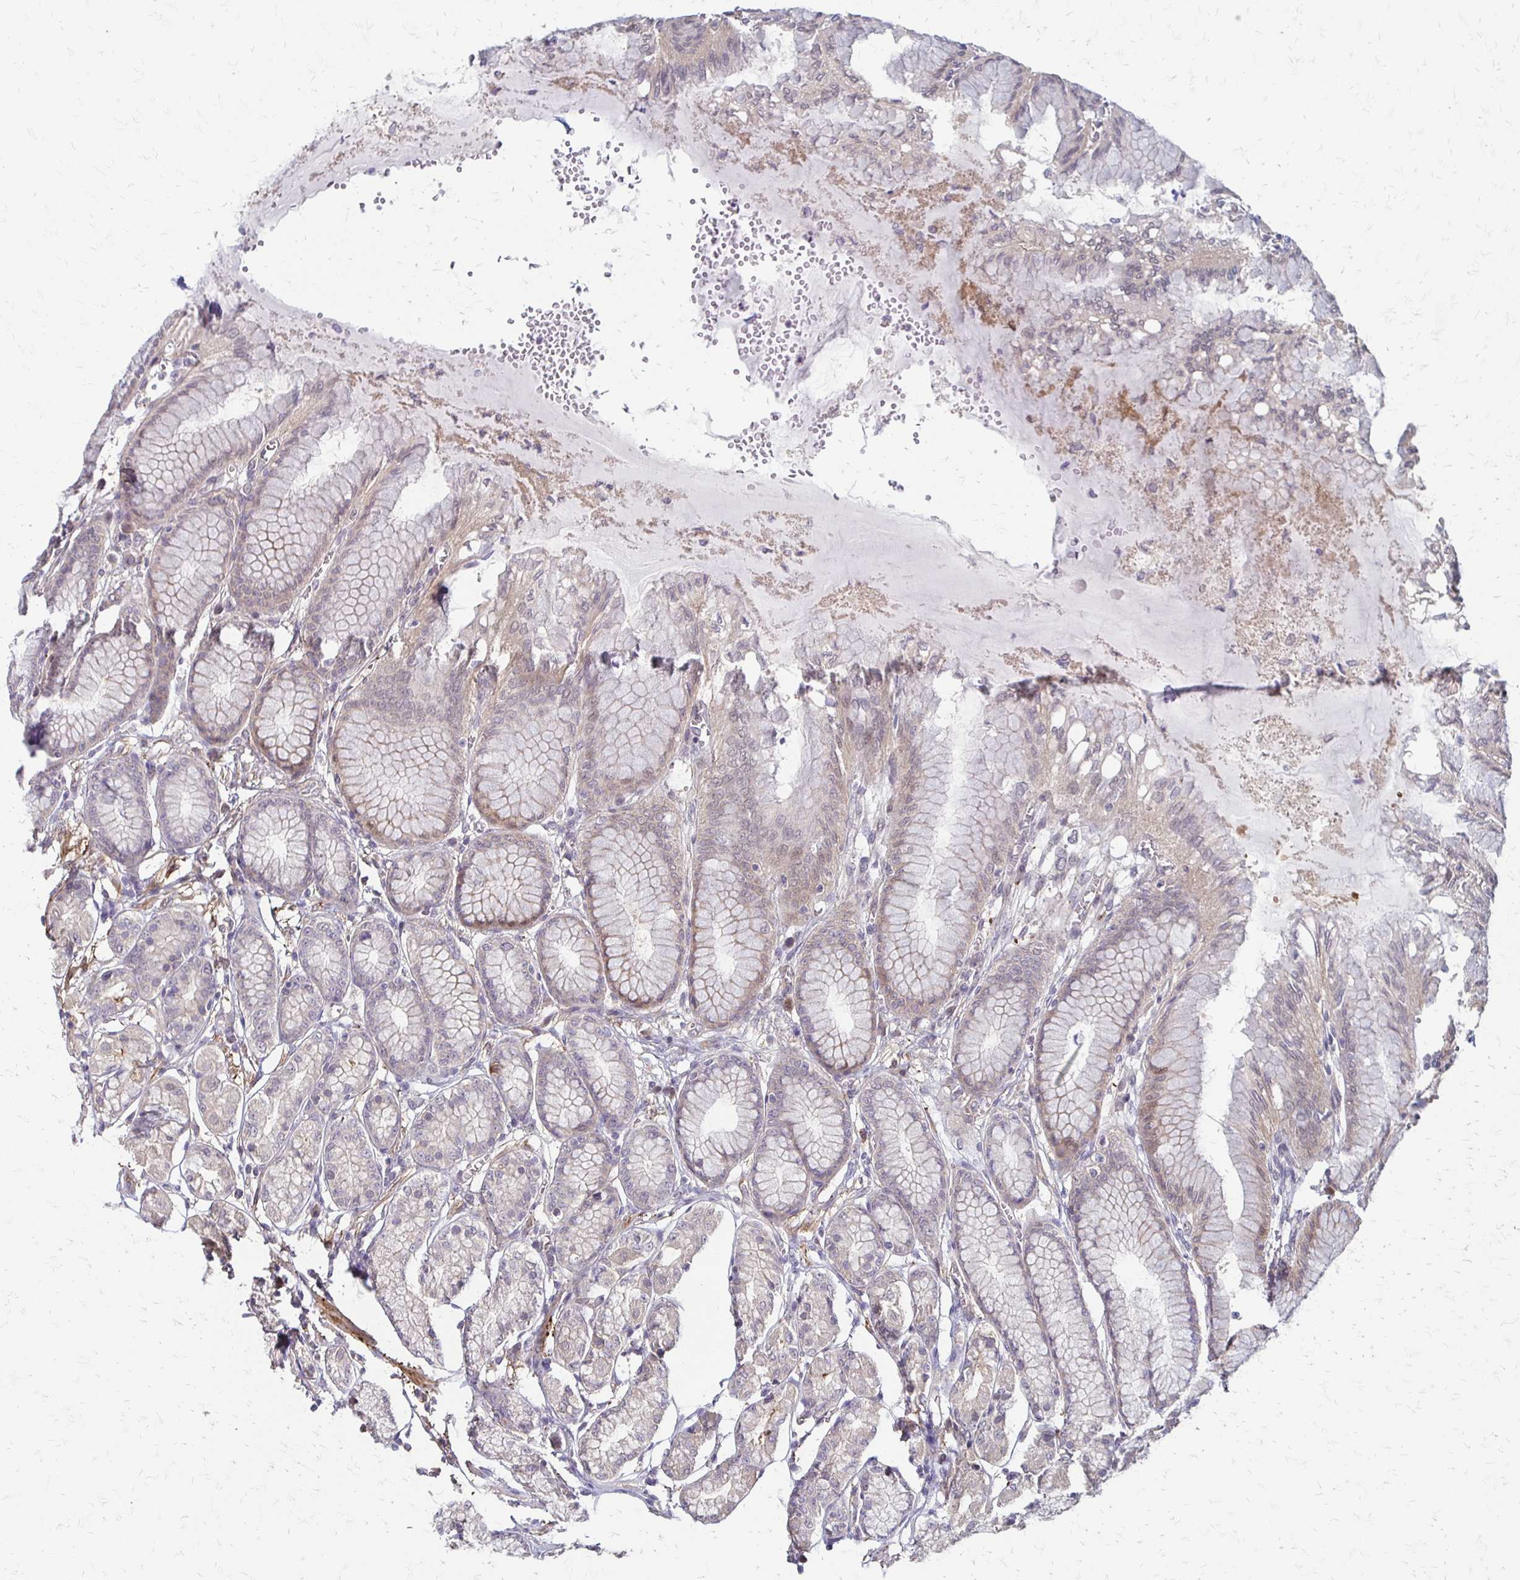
{"staining": {"intensity": "weak", "quantity": "<25%", "location": "cytoplasmic/membranous"}, "tissue": "stomach", "cell_type": "Glandular cells", "image_type": "normal", "snomed": [{"axis": "morphology", "description": "Normal tissue, NOS"}, {"axis": "topography", "description": "Stomach"}, {"axis": "topography", "description": "Stomach, lower"}], "caption": "A high-resolution image shows immunohistochemistry (IHC) staining of unremarkable stomach, which demonstrates no significant expression in glandular cells.", "gene": "CFL2", "patient": {"sex": "male", "age": 76}}